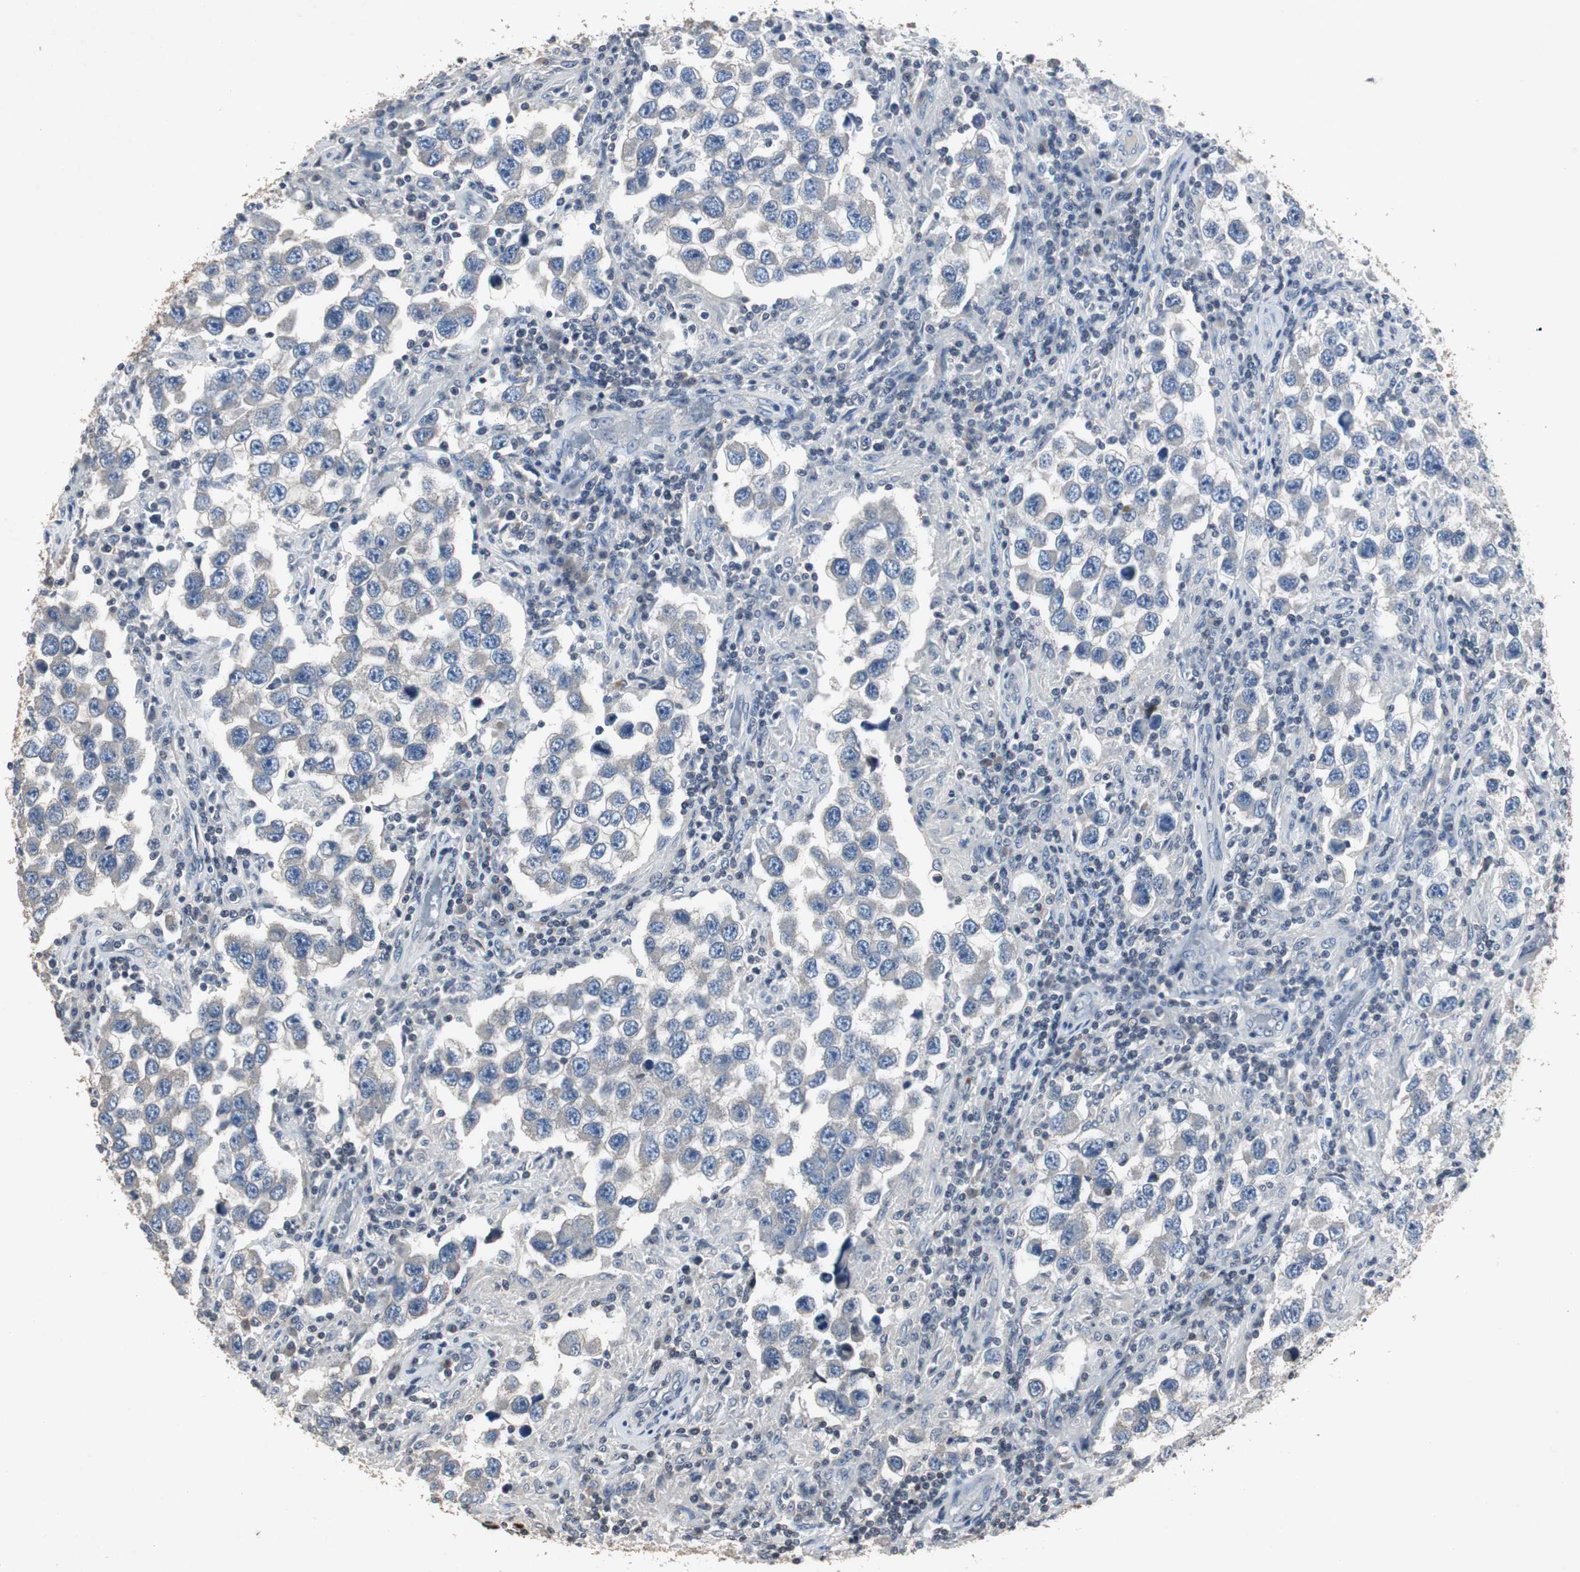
{"staining": {"intensity": "negative", "quantity": "none", "location": "none"}, "tissue": "testis cancer", "cell_type": "Tumor cells", "image_type": "cancer", "snomed": [{"axis": "morphology", "description": "Carcinoma, Embryonal, NOS"}, {"axis": "topography", "description": "Testis"}], "caption": "The micrograph exhibits no significant positivity in tumor cells of embryonal carcinoma (testis).", "gene": "ADNP2", "patient": {"sex": "male", "age": 21}}